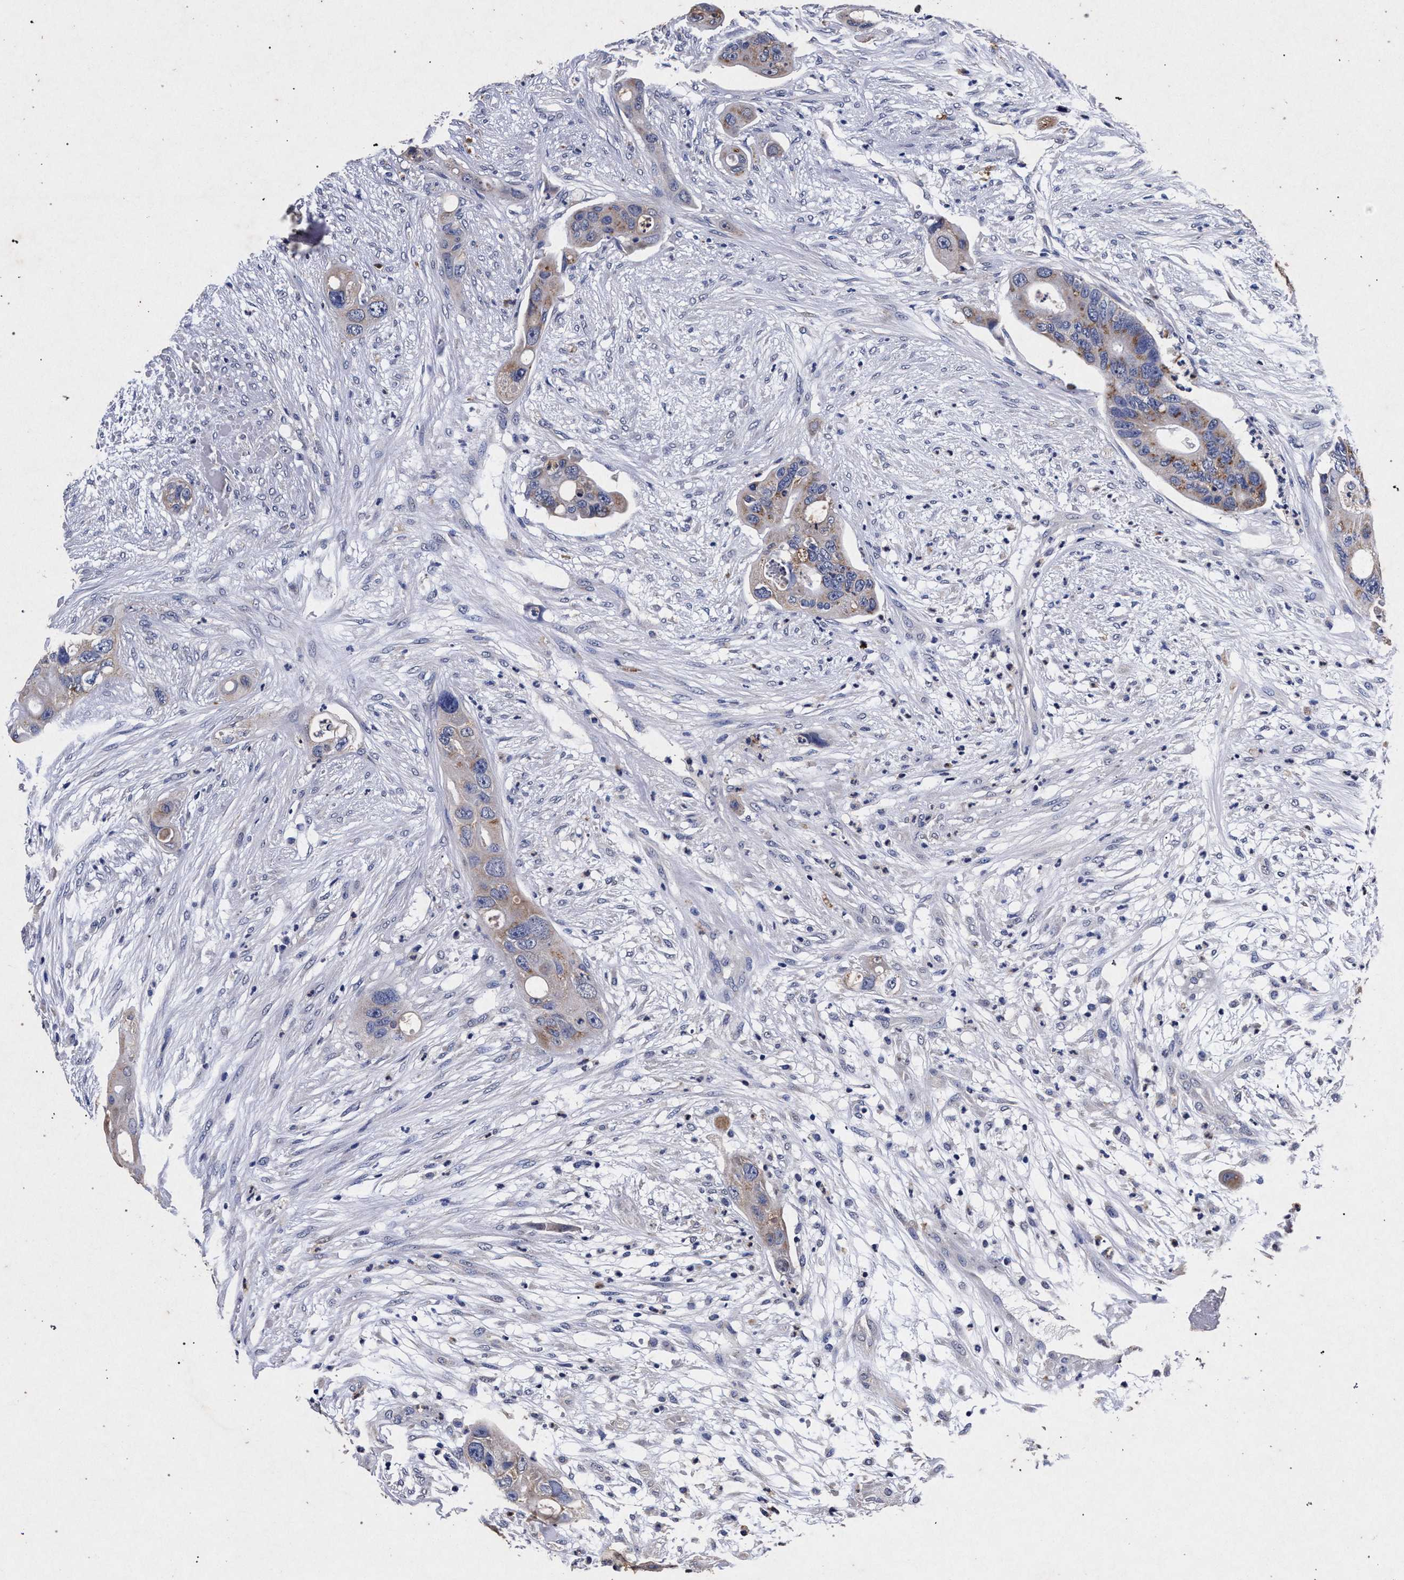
{"staining": {"intensity": "weak", "quantity": "<25%", "location": "cytoplasmic/membranous"}, "tissue": "colorectal cancer", "cell_type": "Tumor cells", "image_type": "cancer", "snomed": [{"axis": "morphology", "description": "Adenocarcinoma, NOS"}, {"axis": "topography", "description": "Colon"}], "caption": "Human adenocarcinoma (colorectal) stained for a protein using IHC displays no expression in tumor cells.", "gene": "ATP1A2", "patient": {"sex": "female", "age": 57}}